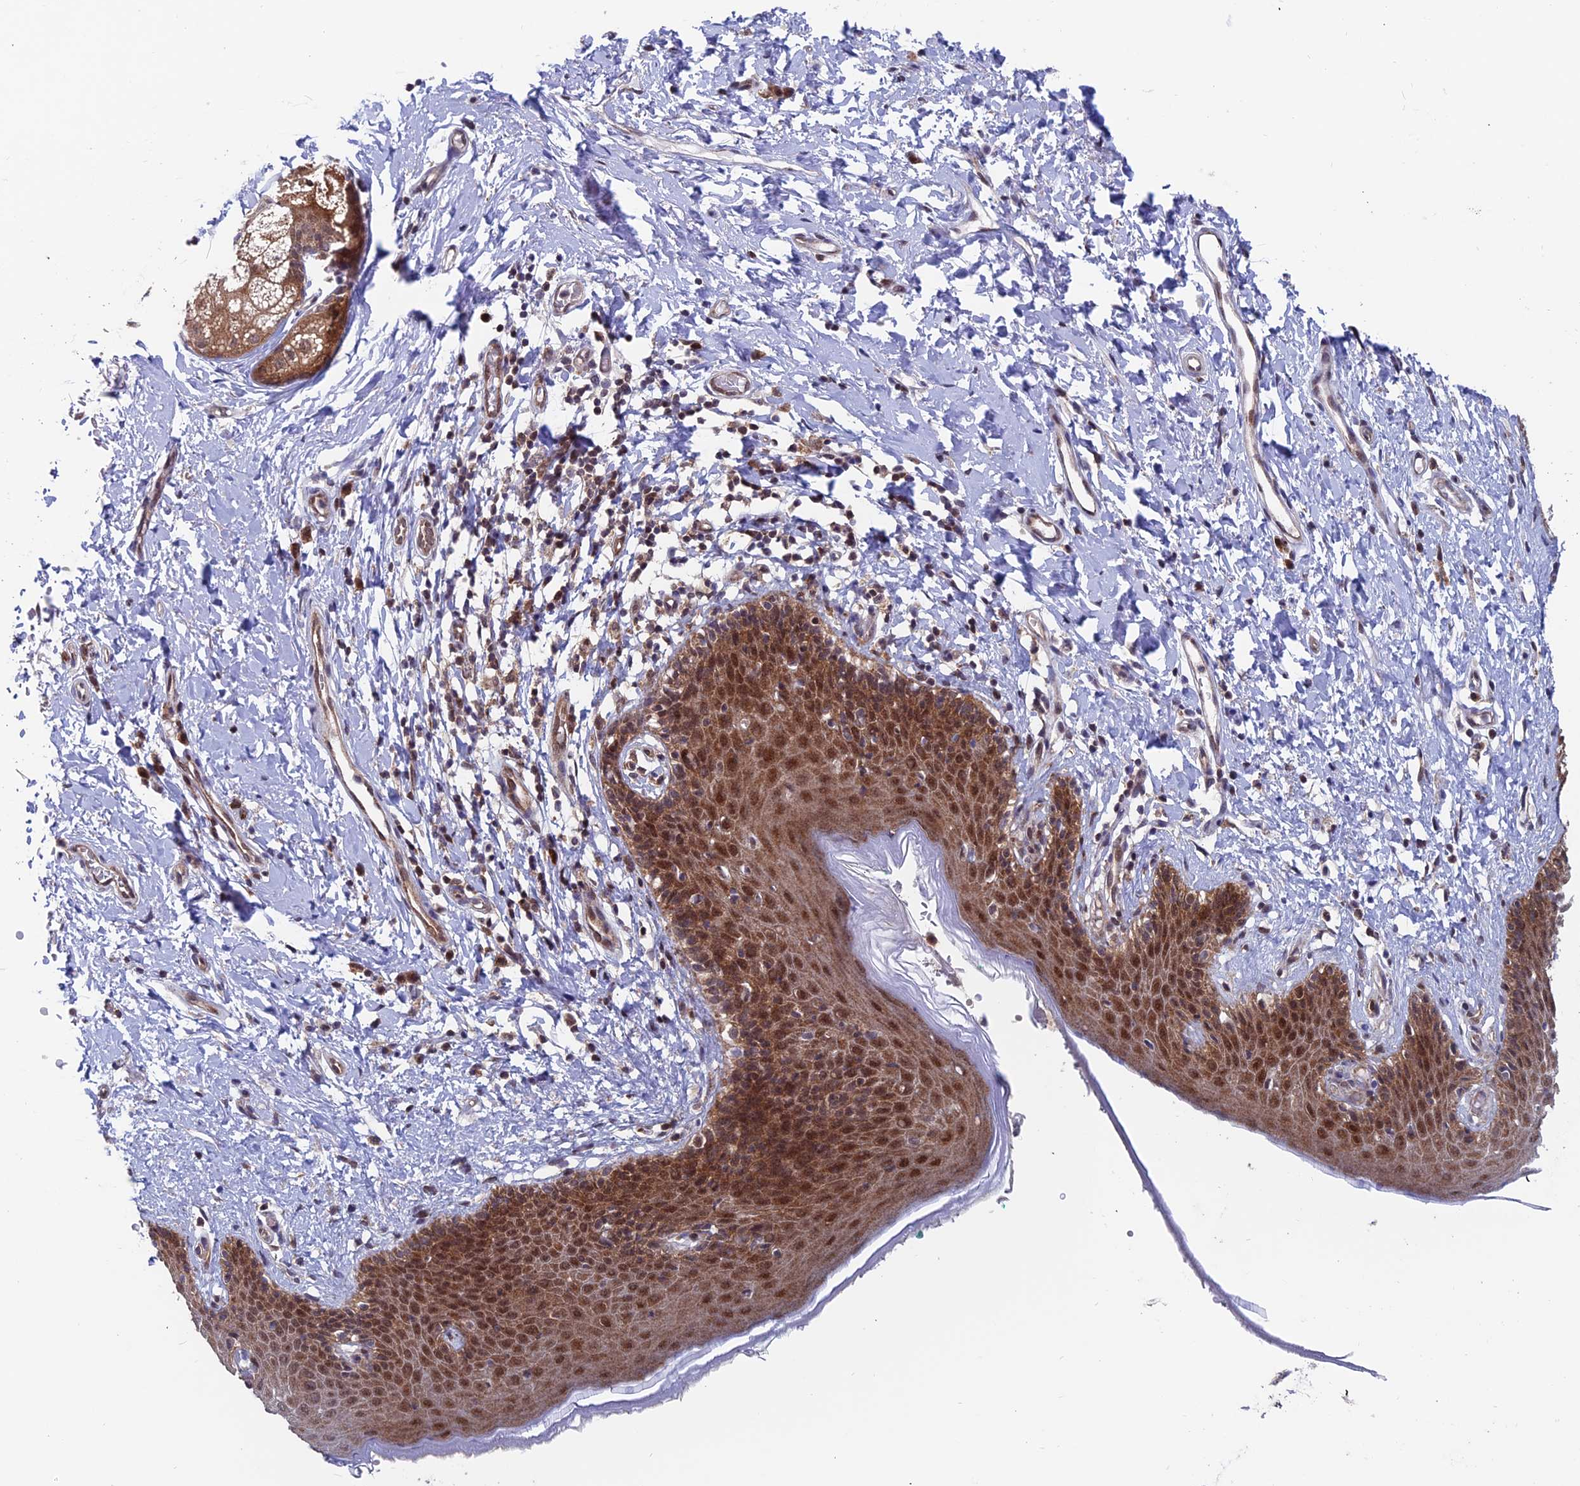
{"staining": {"intensity": "strong", "quantity": ">75%", "location": "cytoplasmic/membranous,nuclear"}, "tissue": "skin", "cell_type": "Epidermal cells", "image_type": "normal", "snomed": [{"axis": "morphology", "description": "Normal tissue, NOS"}, {"axis": "topography", "description": "Vulva"}], "caption": "Immunohistochemical staining of benign human skin exhibits high levels of strong cytoplasmic/membranous,nuclear positivity in about >75% of epidermal cells.", "gene": "IGBP1", "patient": {"sex": "female", "age": 66}}